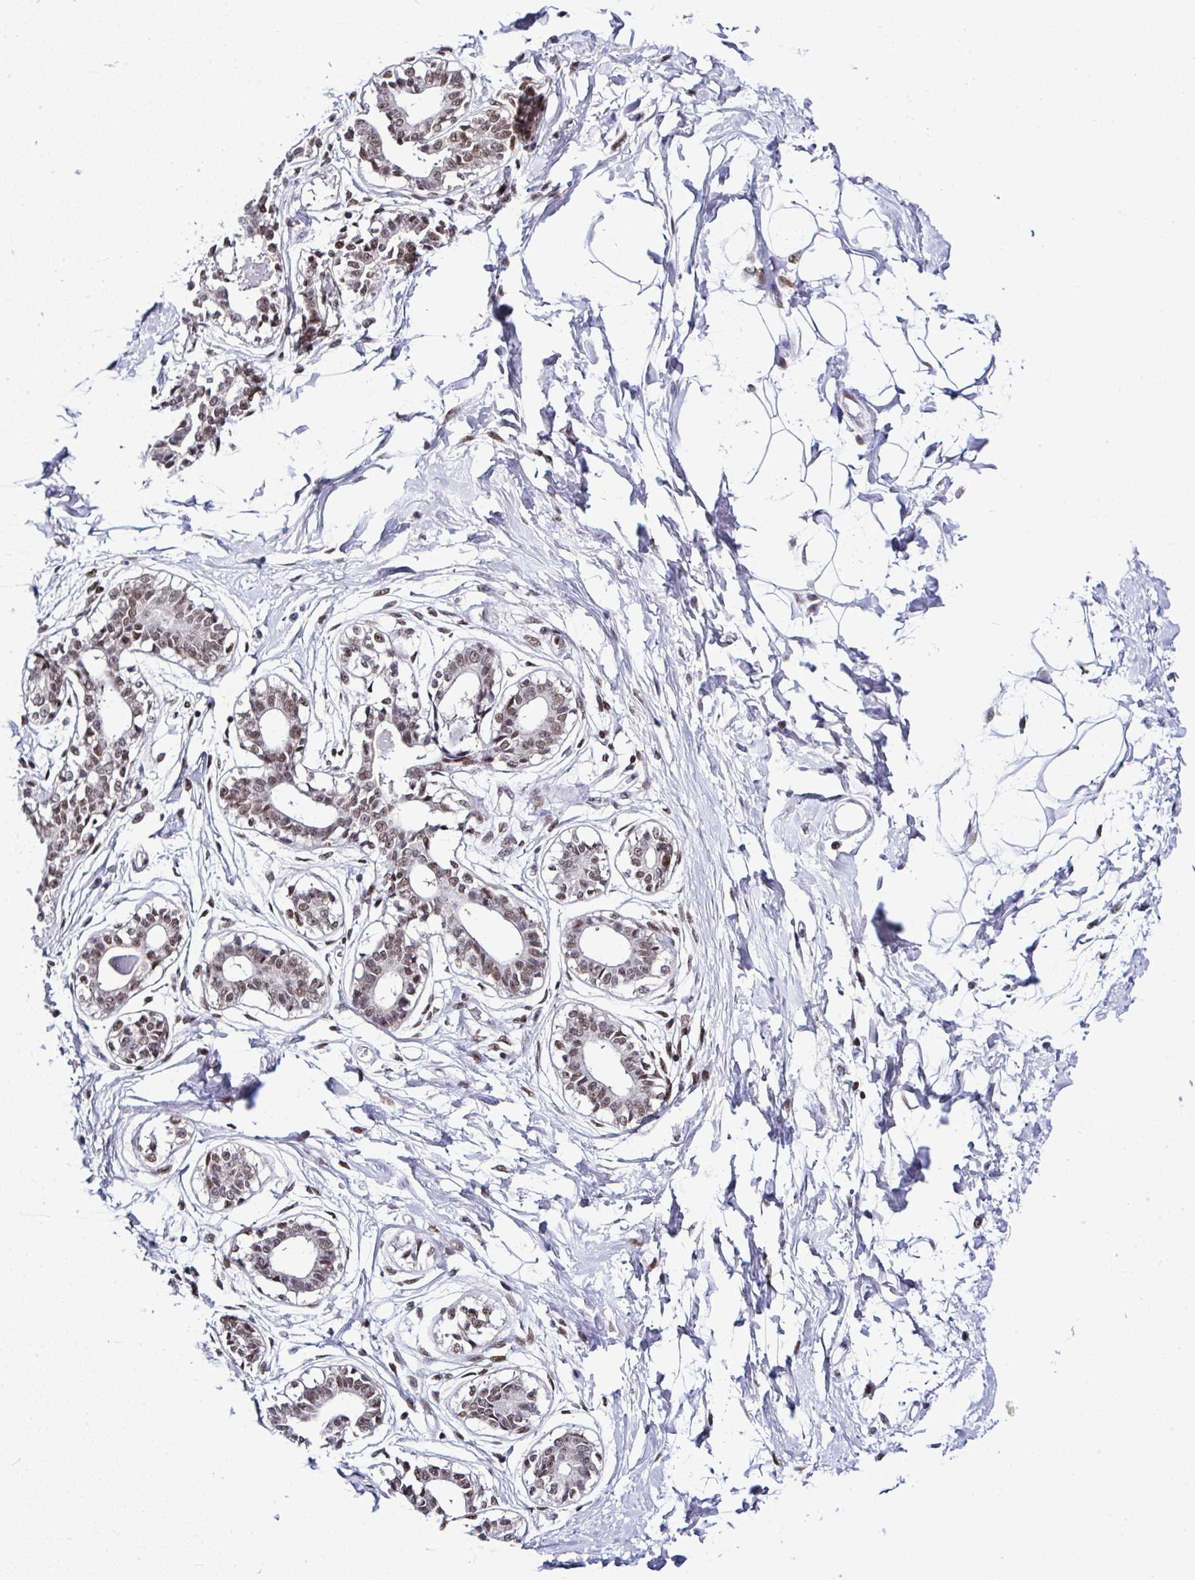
{"staining": {"intensity": "negative", "quantity": "none", "location": "none"}, "tissue": "breast", "cell_type": "Adipocytes", "image_type": "normal", "snomed": [{"axis": "morphology", "description": "Normal tissue, NOS"}, {"axis": "topography", "description": "Breast"}], "caption": "Immunohistochemical staining of unremarkable human breast exhibits no significant staining in adipocytes. (Stains: DAB IHC with hematoxylin counter stain, Microscopy: brightfield microscopy at high magnification).", "gene": "DR1", "patient": {"sex": "female", "age": 45}}